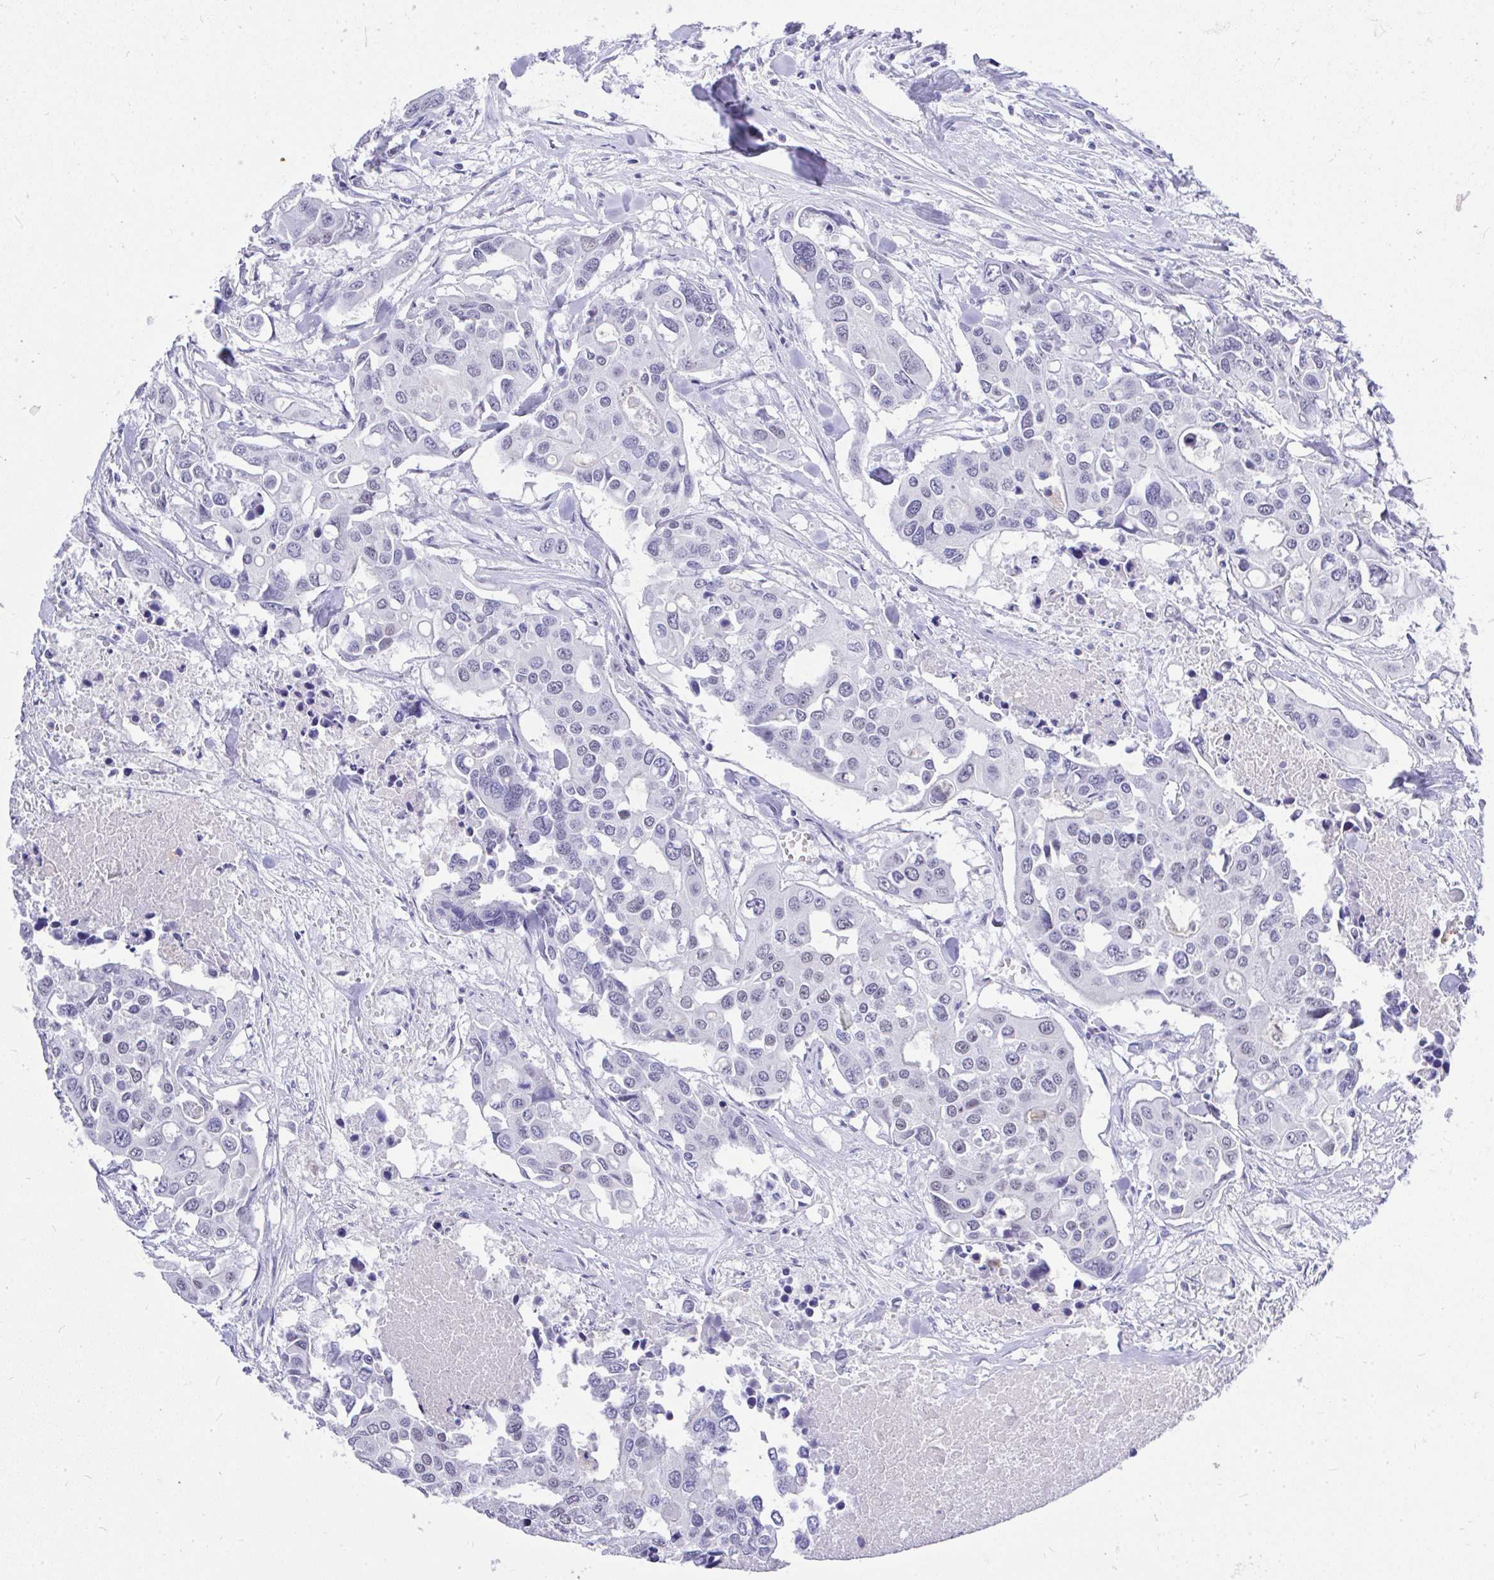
{"staining": {"intensity": "negative", "quantity": "none", "location": "none"}, "tissue": "colorectal cancer", "cell_type": "Tumor cells", "image_type": "cancer", "snomed": [{"axis": "morphology", "description": "Adenocarcinoma, NOS"}, {"axis": "topography", "description": "Colon"}], "caption": "DAB (3,3'-diaminobenzidine) immunohistochemical staining of human colorectal cancer (adenocarcinoma) demonstrates no significant staining in tumor cells. (Immunohistochemistry (ihc), brightfield microscopy, high magnification).", "gene": "MS4A12", "patient": {"sex": "male", "age": 77}}